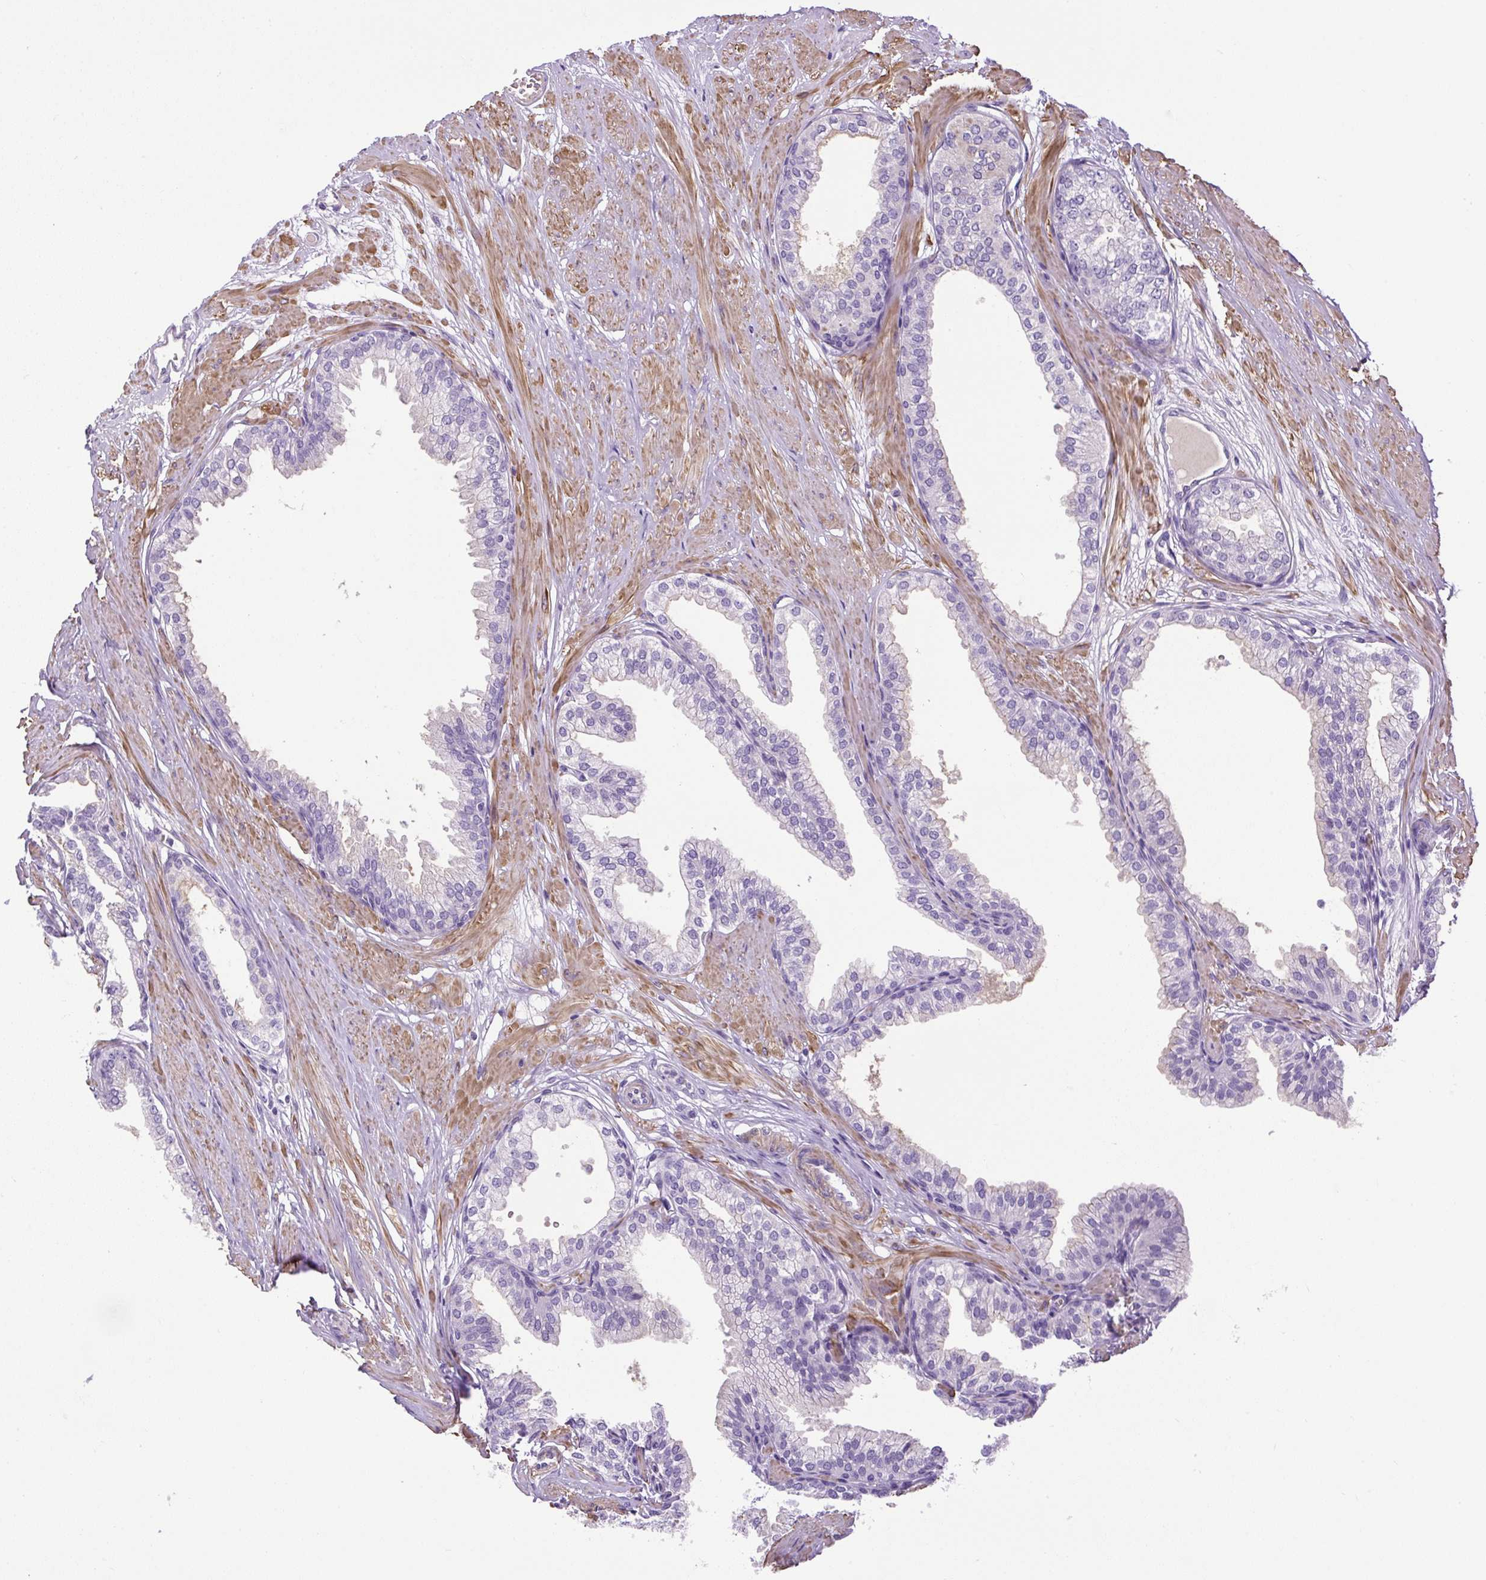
{"staining": {"intensity": "negative", "quantity": "none", "location": "none"}, "tissue": "prostate", "cell_type": "Glandular cells", "image_type": "normal", "snomed": [{"axis": "morphology", "description": "Normal tissue, NOS"}, {"axis": "topography", "description": "Prostate"}, {"axis": "topography", "description": "Peripheral nerve tissue"}], "caption": "Photomicrograph shows no significant protein staining in glandular cells of normal prostate.", "gene": "VWA7", "patient": {"sex": "male", "age": 55}}